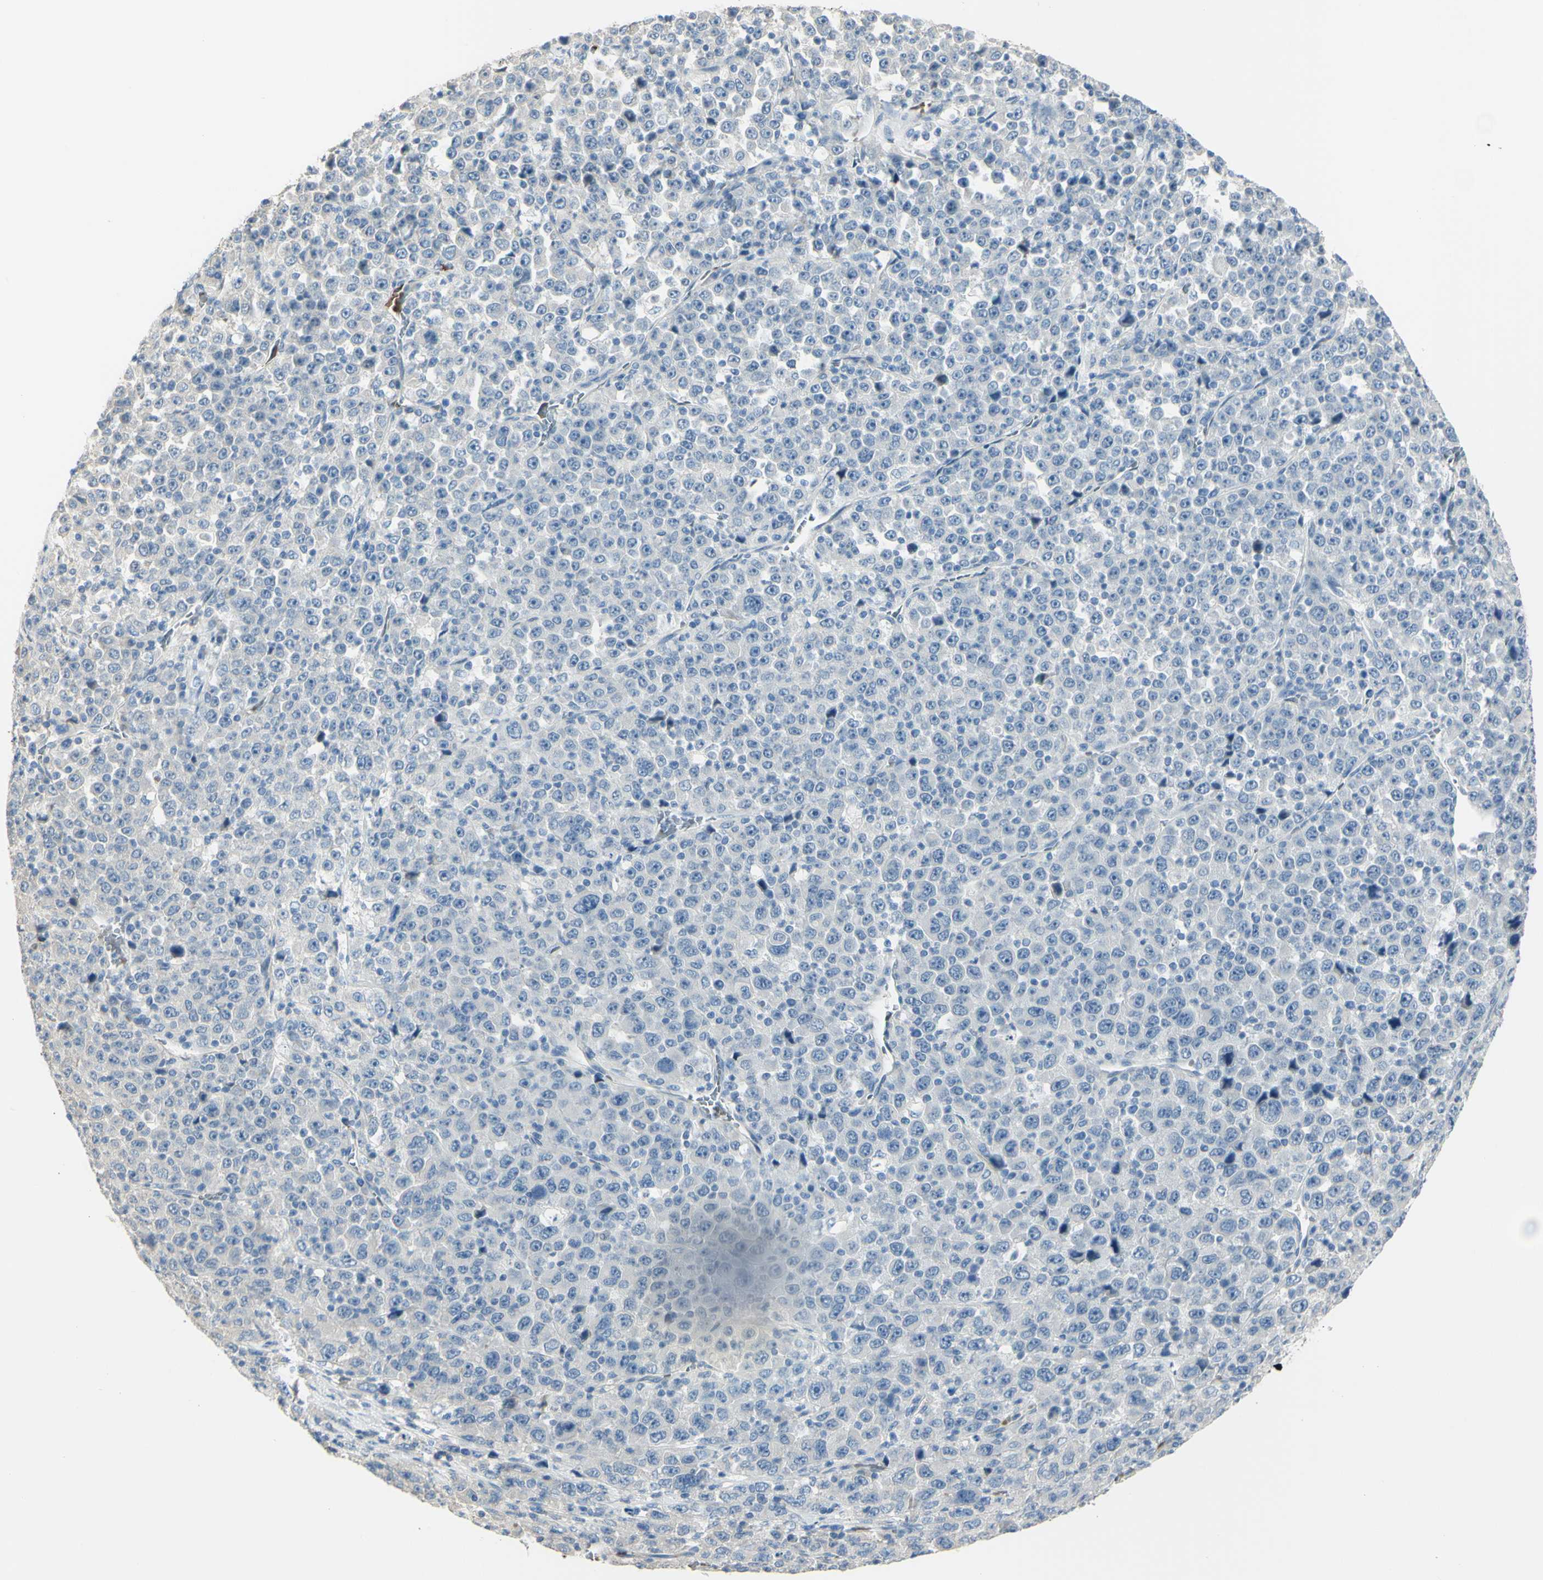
{"staining": {"intensity": "negative", "quantity": "none", "location": "none"}, "tissue": "stomach cancer", "cell_type": "Tumor cells", "image_type": "cancer", "snomed": [{"axis": "morphology", "description": "Normal tissue, NOS"}, {"axis": "morphology", "description": "Adenocarcinoma, NOS"}, {"axis": "topography", "description": "Stomach, upper"}, {"axis": "topography", "description": "Stomach"}], "caption": "Stomach cancer stained for a protein using IHC displays no expression tumor cells.", "gene": "NCBP2L", "patient": {"sex": "male", "age": 59}}